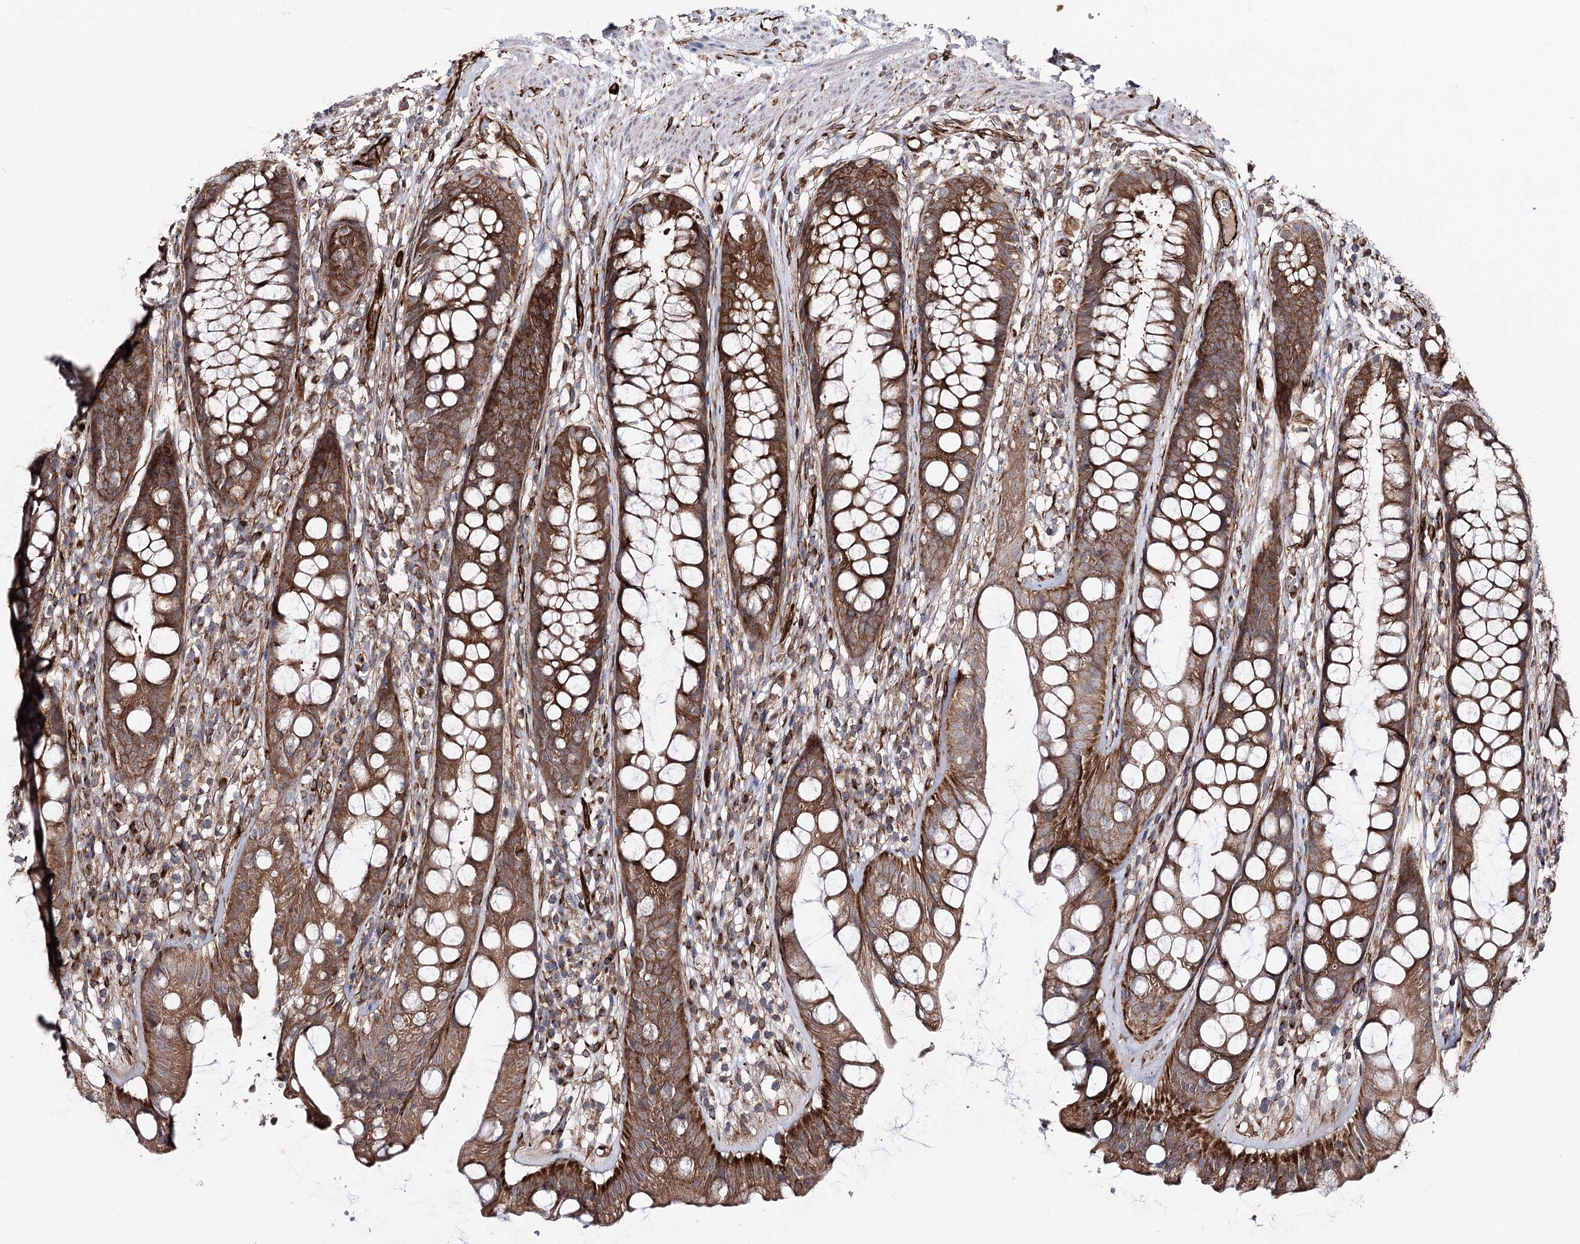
{"staining": {"intensity": "strong", "quantity": ">75%", "location": "cytoplasmic/membranous"}, "tissue": "rectum", "cell_type": "Glandular cells", "image_type": "normal", "snomed": [{"axis": "morphology", "description": "Normal tissue, NOS"}, {"axis": "topography", "description": "Rectum"}], "caption": "Brown immunohistochemical staining in unremarkable rectum shows strong cytoplasmic/membranous positivity in approximately >75% of glandular cells.", "gene": "MIB1", "patient": {"sex": "male", "age": 74}}